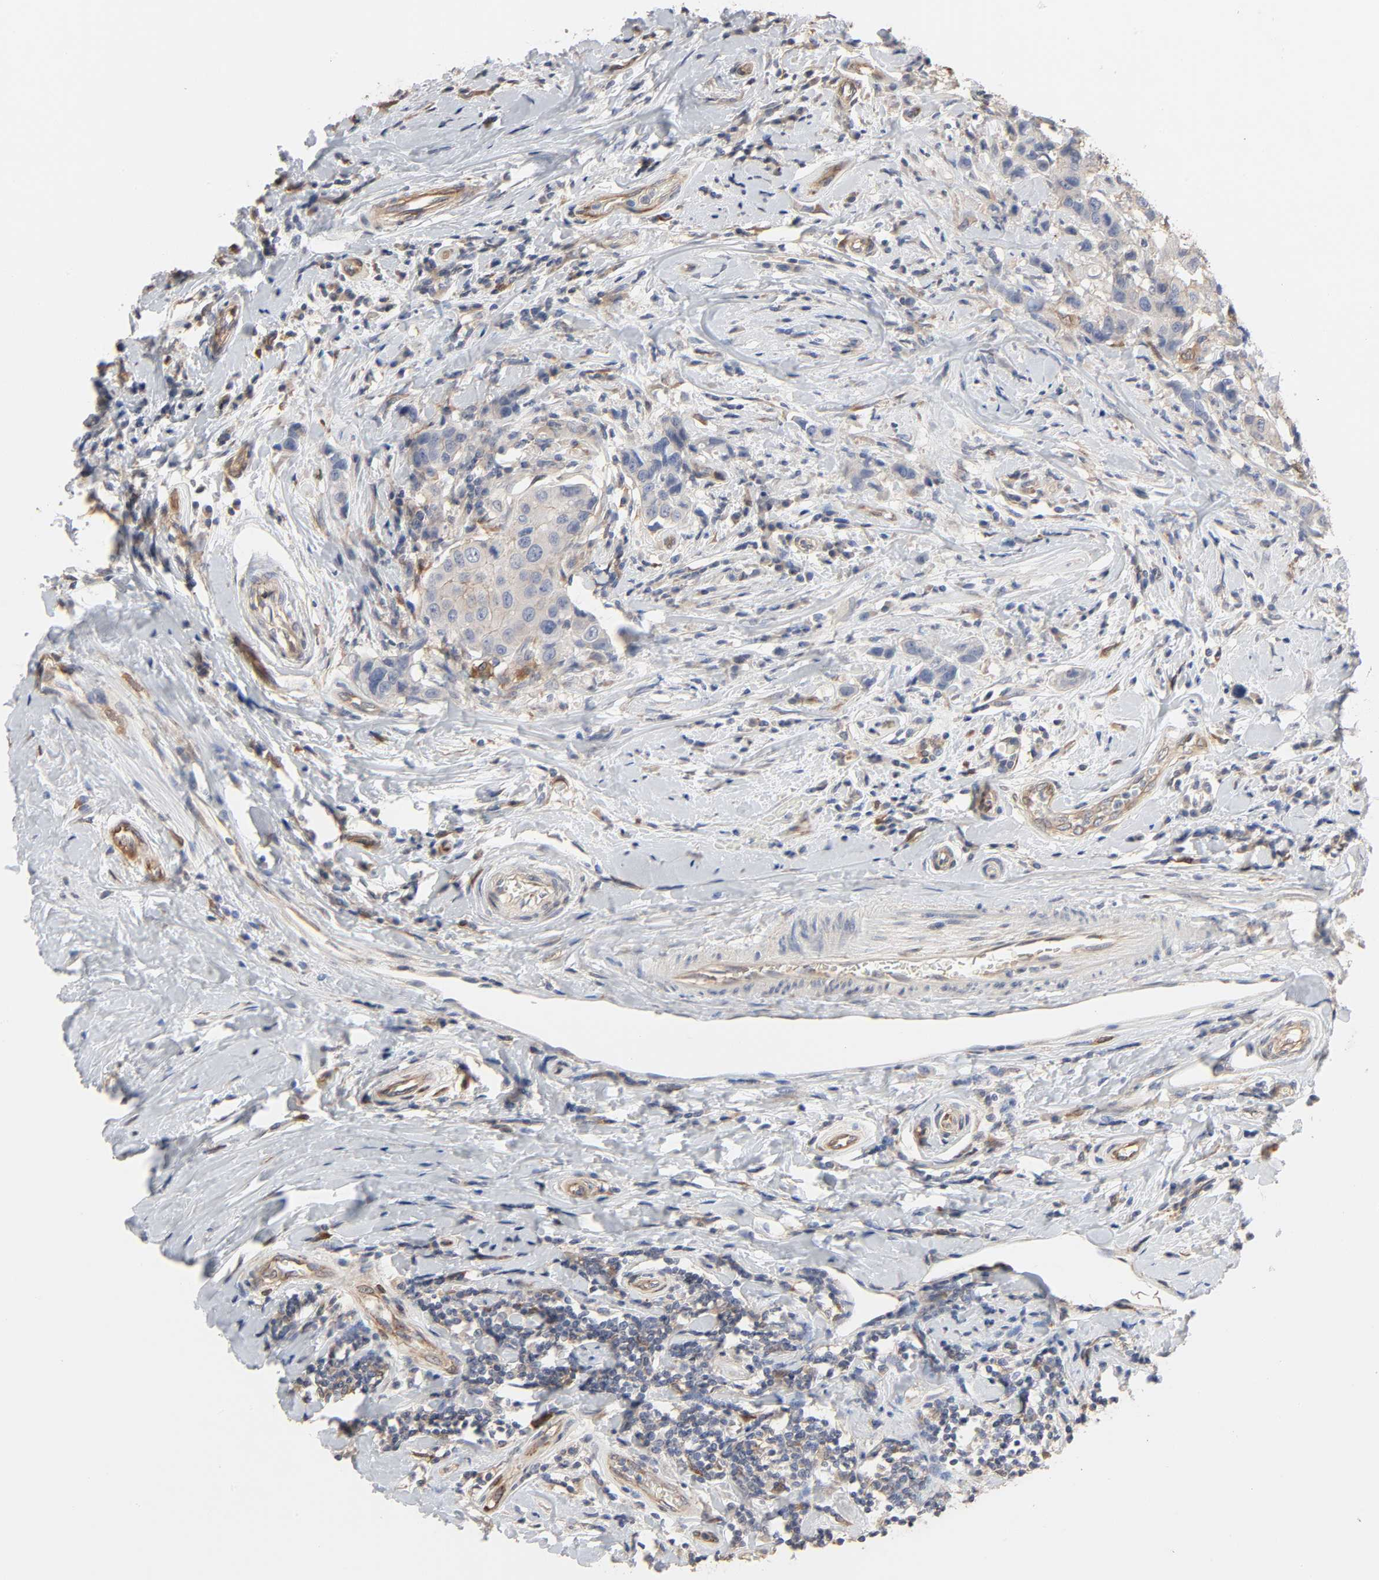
{"staining": {"intensity": "weak", "quantity": "25%-75%", "location": "cytoplasmic/membranous"}, "tissue": "breast cancer", "cell_type": "Tumor cells", "image_type": "cancer", "snomed": [{"axis": "morphology", "description": "Duct carcinoma"}, {"axis": "topography", "description": "Breast"}], "caption": "Protein staining shows weak cytoplasmic/membranous positivity in approximately 25%-75% of tumor cells in invasive ductal carcinoma (breast).", "gene": "NDRG2", "patient": {"sex": "female", "age": 27}}